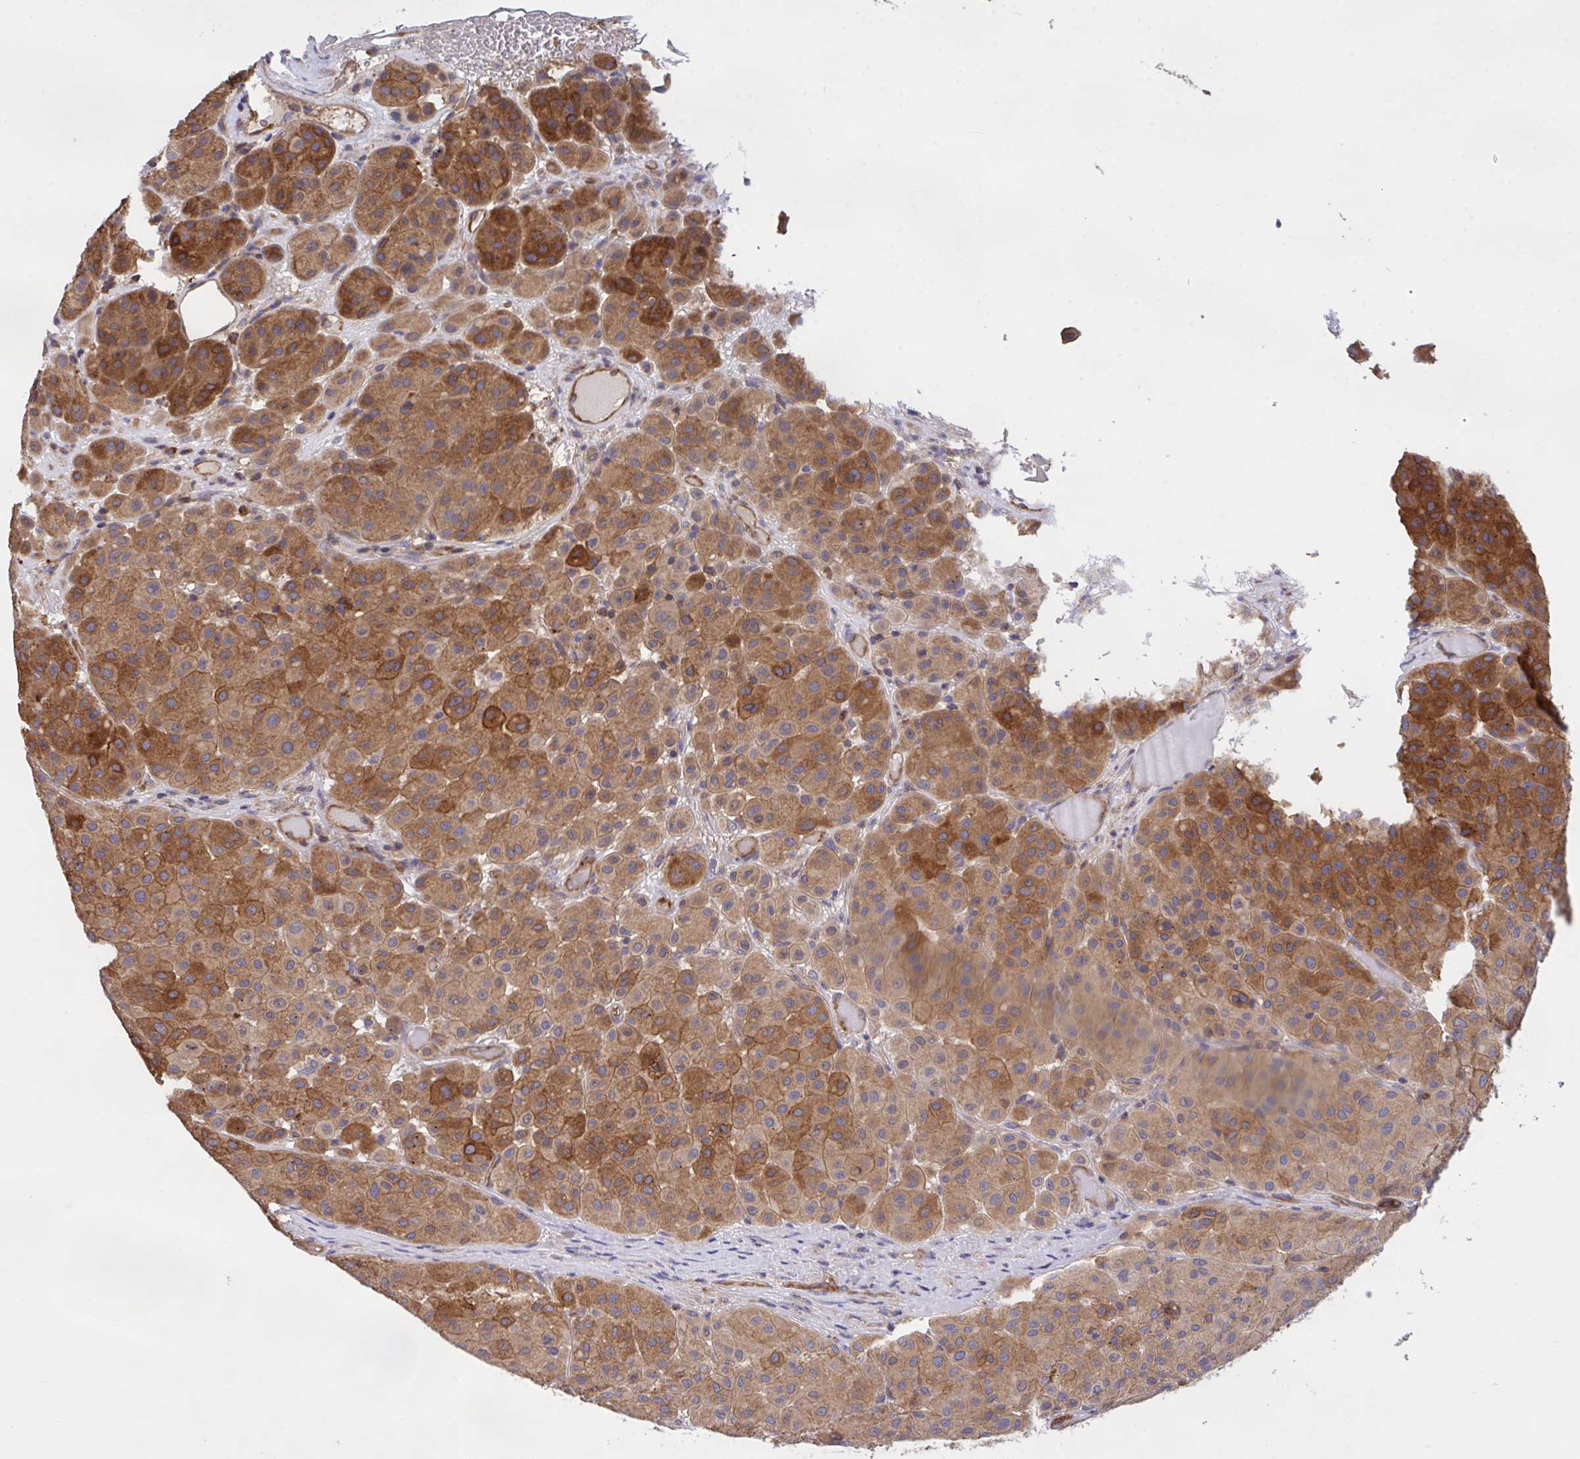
{"staining": {"intensity": "moderate", "quantity": ">75%", "location": "cytoplasmic/membranous"}, "tissue": "melanoma", "cell_type": "Tumor cells", "image_type": "cancer", "snomed": [{"axis": "morphology", "description": "Malignant melanoma, Metastatic site"}, {"axis": "topography", "description": "Smooth muscle"}], "caption": "Tumor cells show medium levels of moderate cytoplasmic/membranous expression in about >75% of cells in melanoma. The protein is stained brown, and the nuclei are stained in blue (DAB IHC with brightfield microscopy, high magnification).", "gene": "C4orf36", "patient": {"sex": "male", "age": 41}}